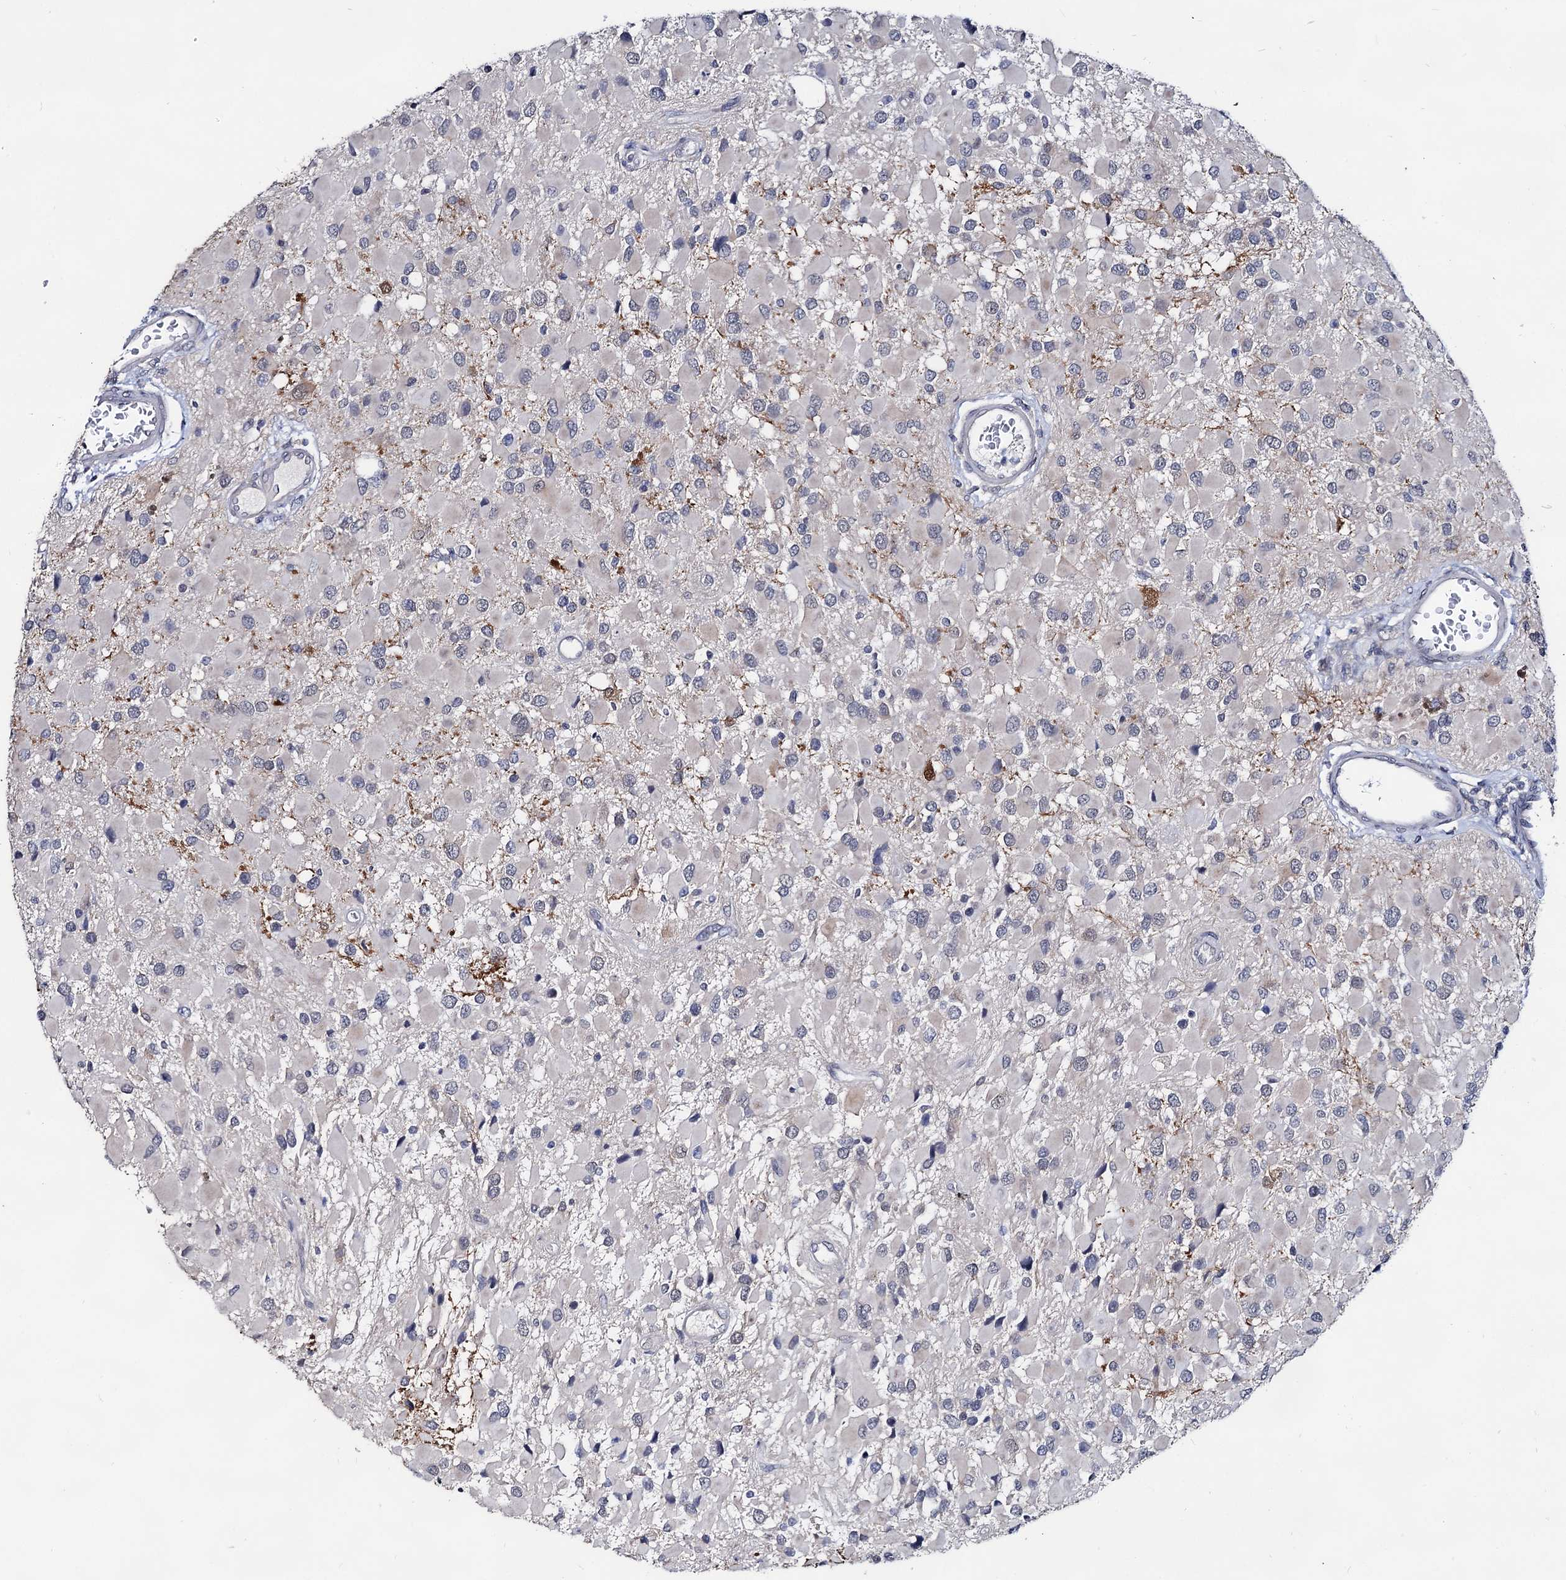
{"staining": {"intensity": "negative", "quantity": "none", "location": "none"}, "tissue": "glioma", "cell_type": "Tumor cells", "image_type": "cancer", "snomed": [{"axis": "morphology", "description": "Glioma, malignant, High grade"}, {"axis": "topography", "description": "Brain"}], "caption": "This is an IHC micrograph of malignant high-grade glioma. There is no positivity in tumor cells.", "gene": "CAPRIN2", "patient": {"sex": "male", "age": 53}}